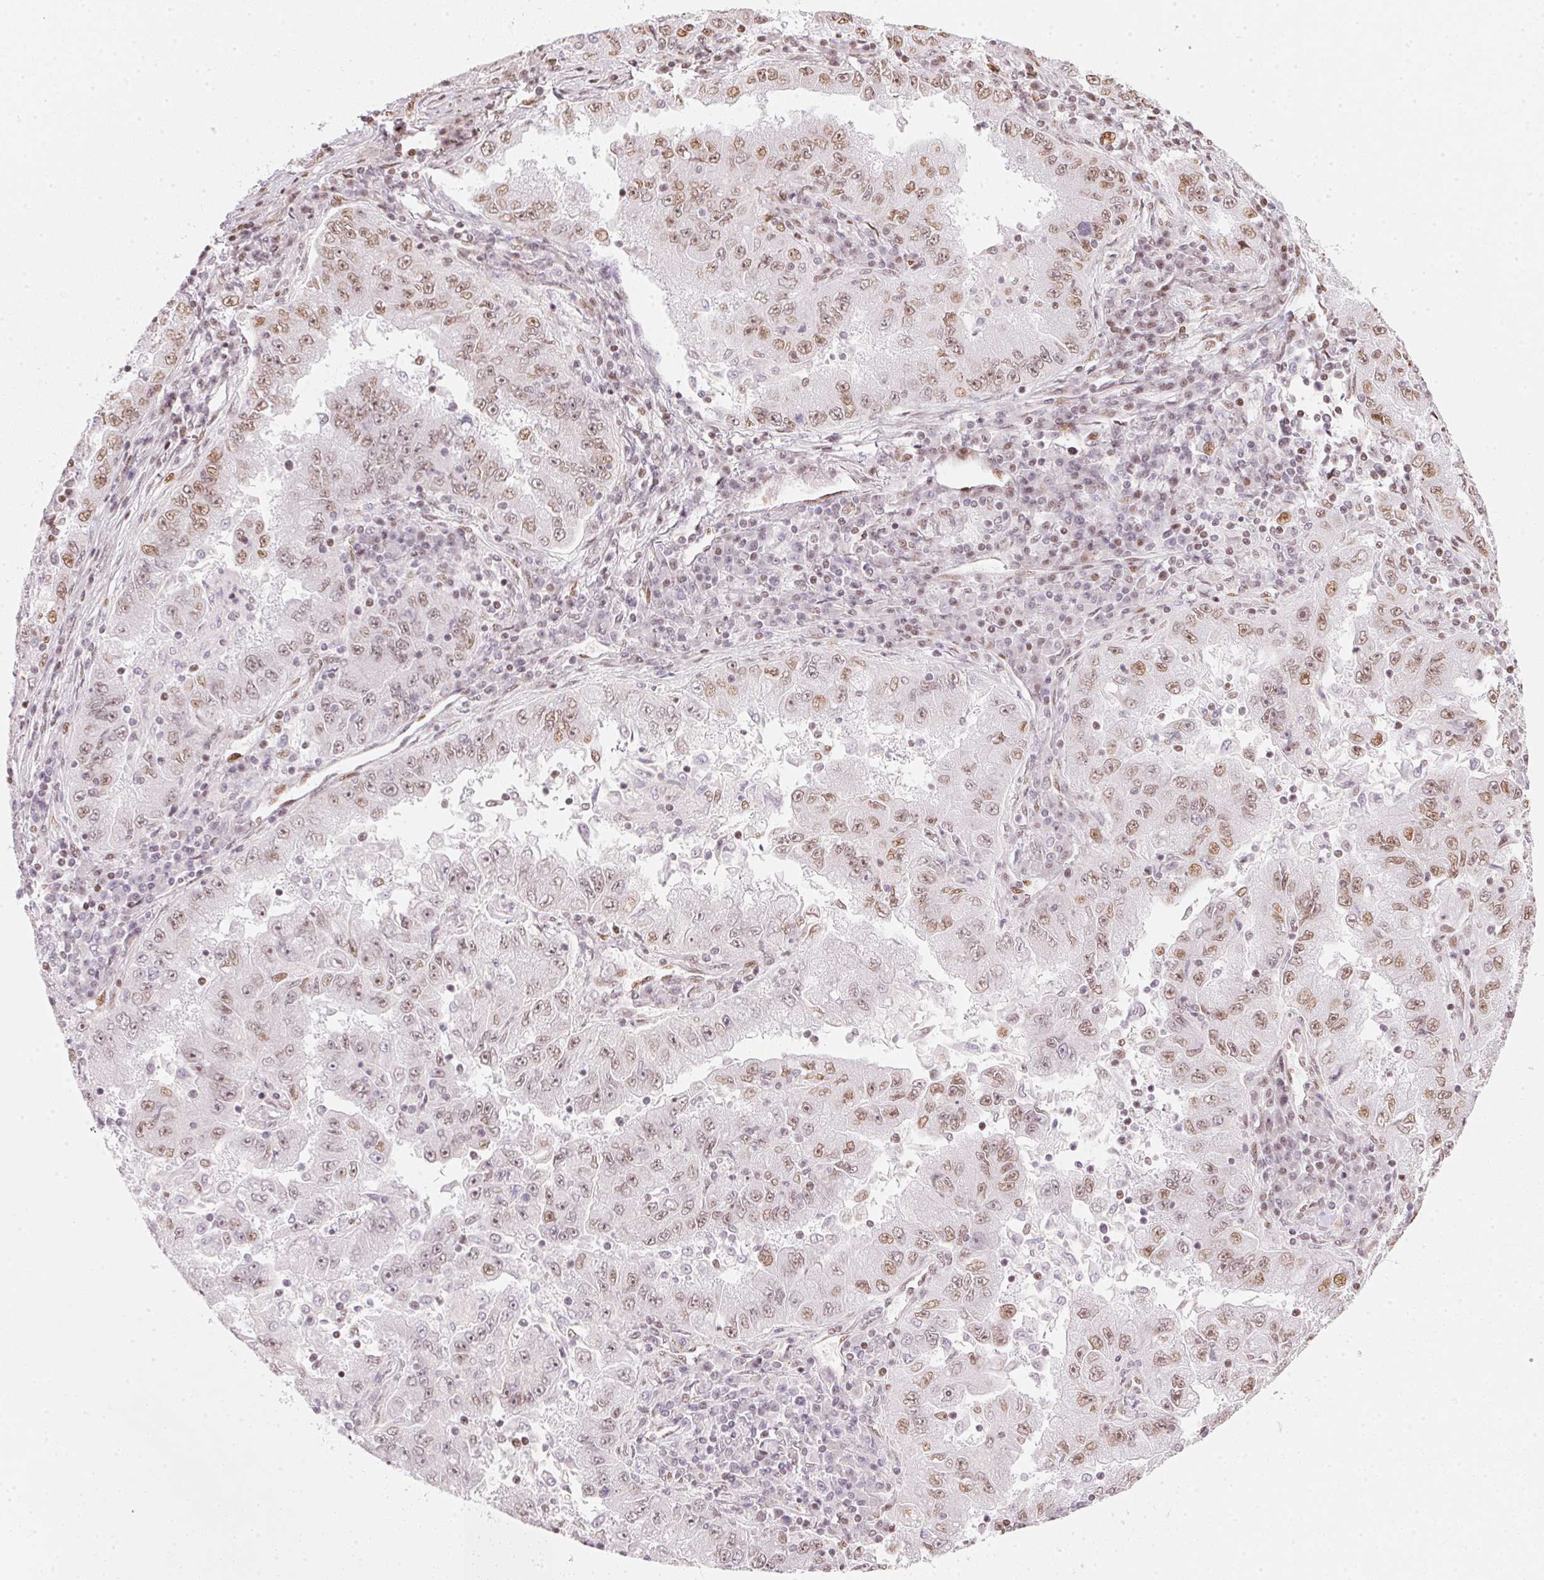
{"staining": {"intensity": "moderate", "quantity": ">75%", "location": "nuclear"}, "tissue": "lung cancer", "cell_type": "Tumor cells", "image_type": "cancer", "snomed": [{"axis": "morphology", "description": "Adenocarcinoma, NOS"}, {"axis": "morphology", "description": "Adenocarcinoma primary or metastatic"}, {"axis": "topography", "description": "Lung"}], "caption": "Moderate nuclear staining is seen in about >75% of tumor cells in lung cancer.", "gene": "KAT6A", "patient": {"sex": "male", "age": 74}}